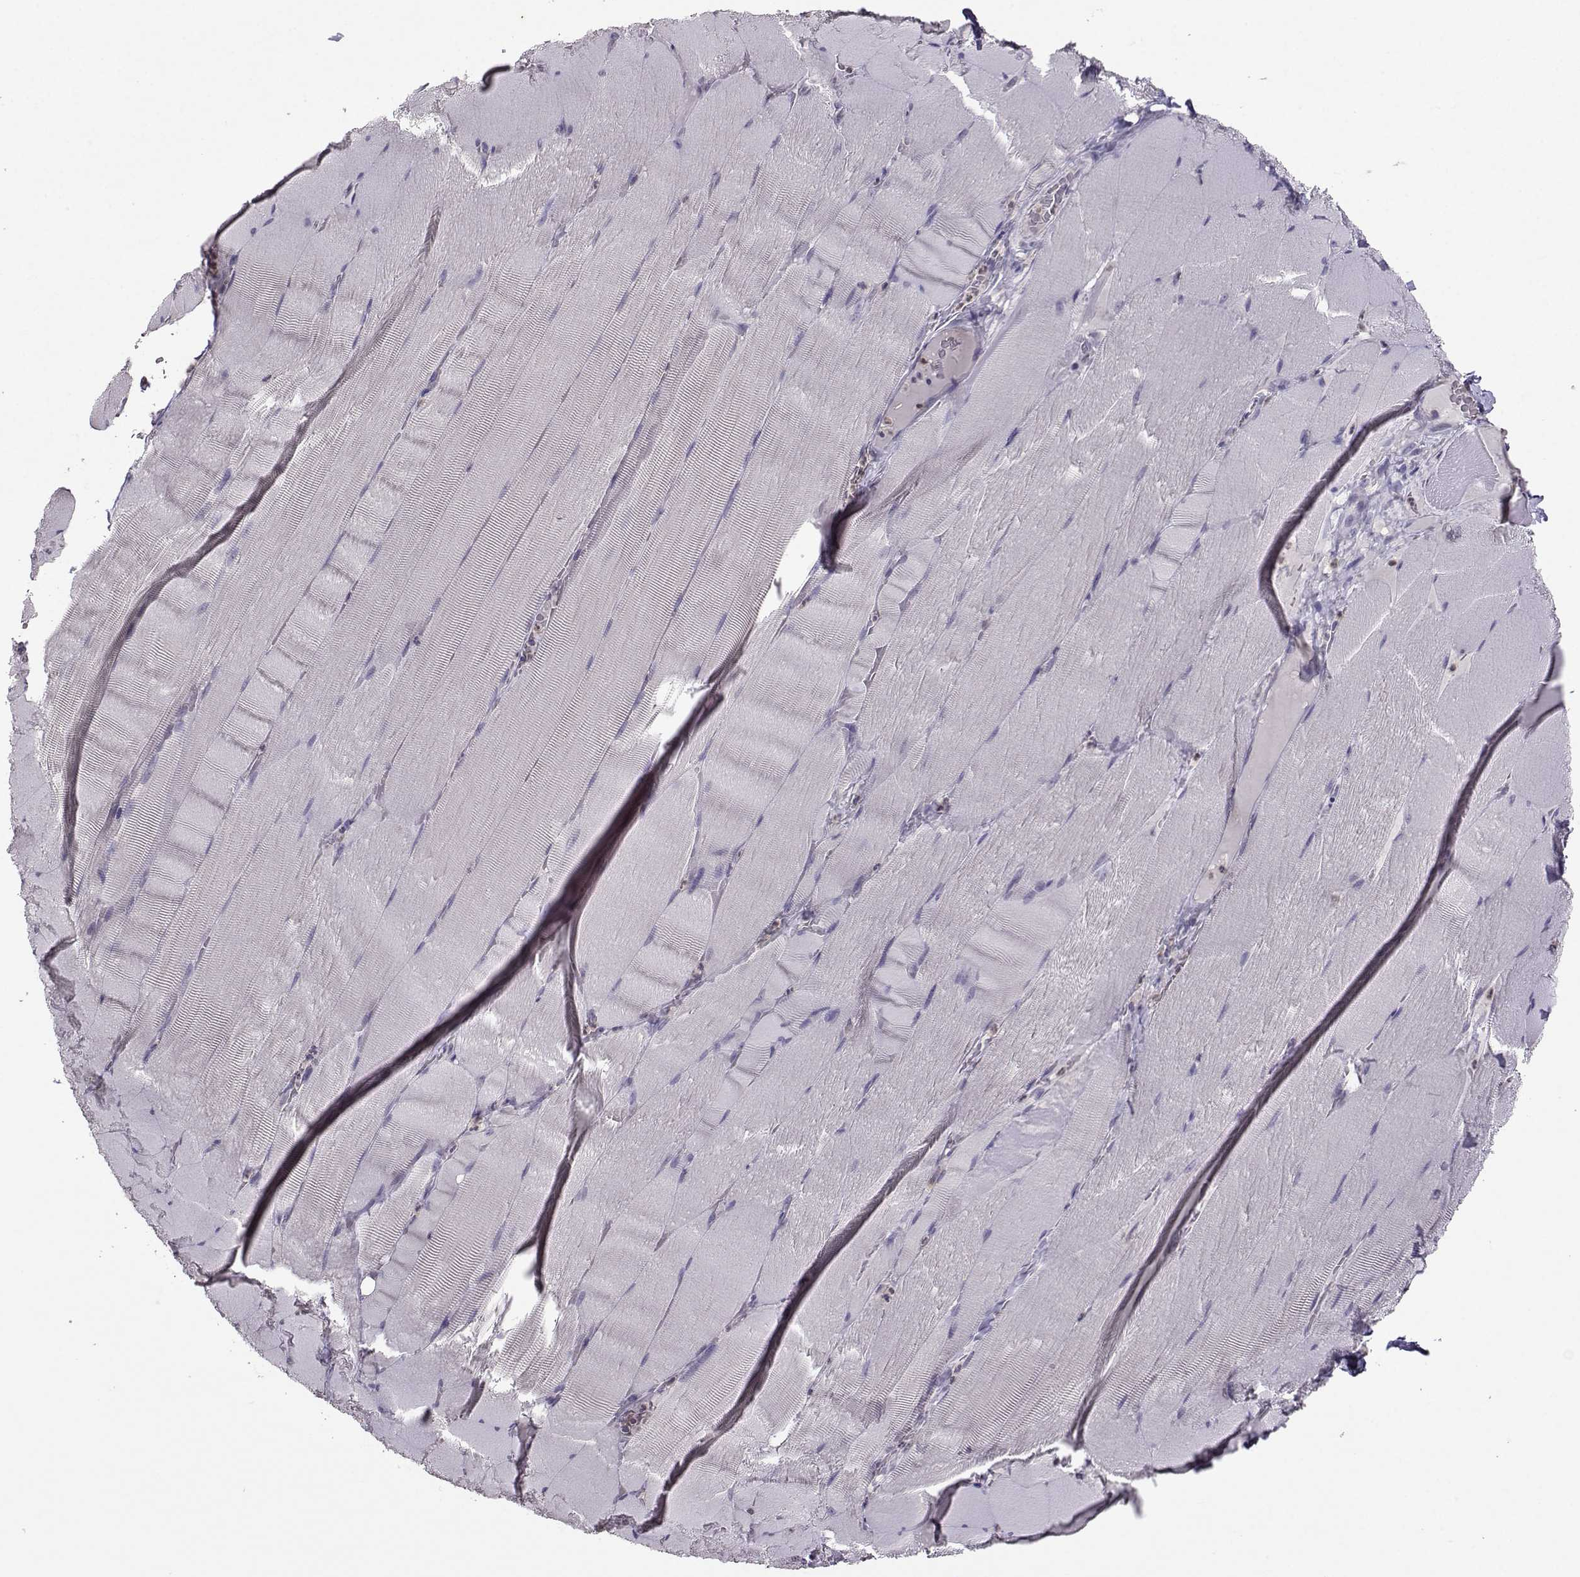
{"staining": {"intensity": "negative", "quantity": "none", "location": "none"}, "tissue": "skeletal muscle", "cell_type": "Myocytes", "image_type": "normal", "snomed": [{"axis": "morphology", "description": "Normal tissue, NOS"}, {"axis": "topography", "description": "Skeletal muscle"}], "caption": "DAB (3,3'-diaminobenzidine) immunohistochemical staining of unremarkable human skeletal muscle shows no significant expression in myocytes.", "gene": "FCAMR", "patient": {"sex": "male", "age": 56}}